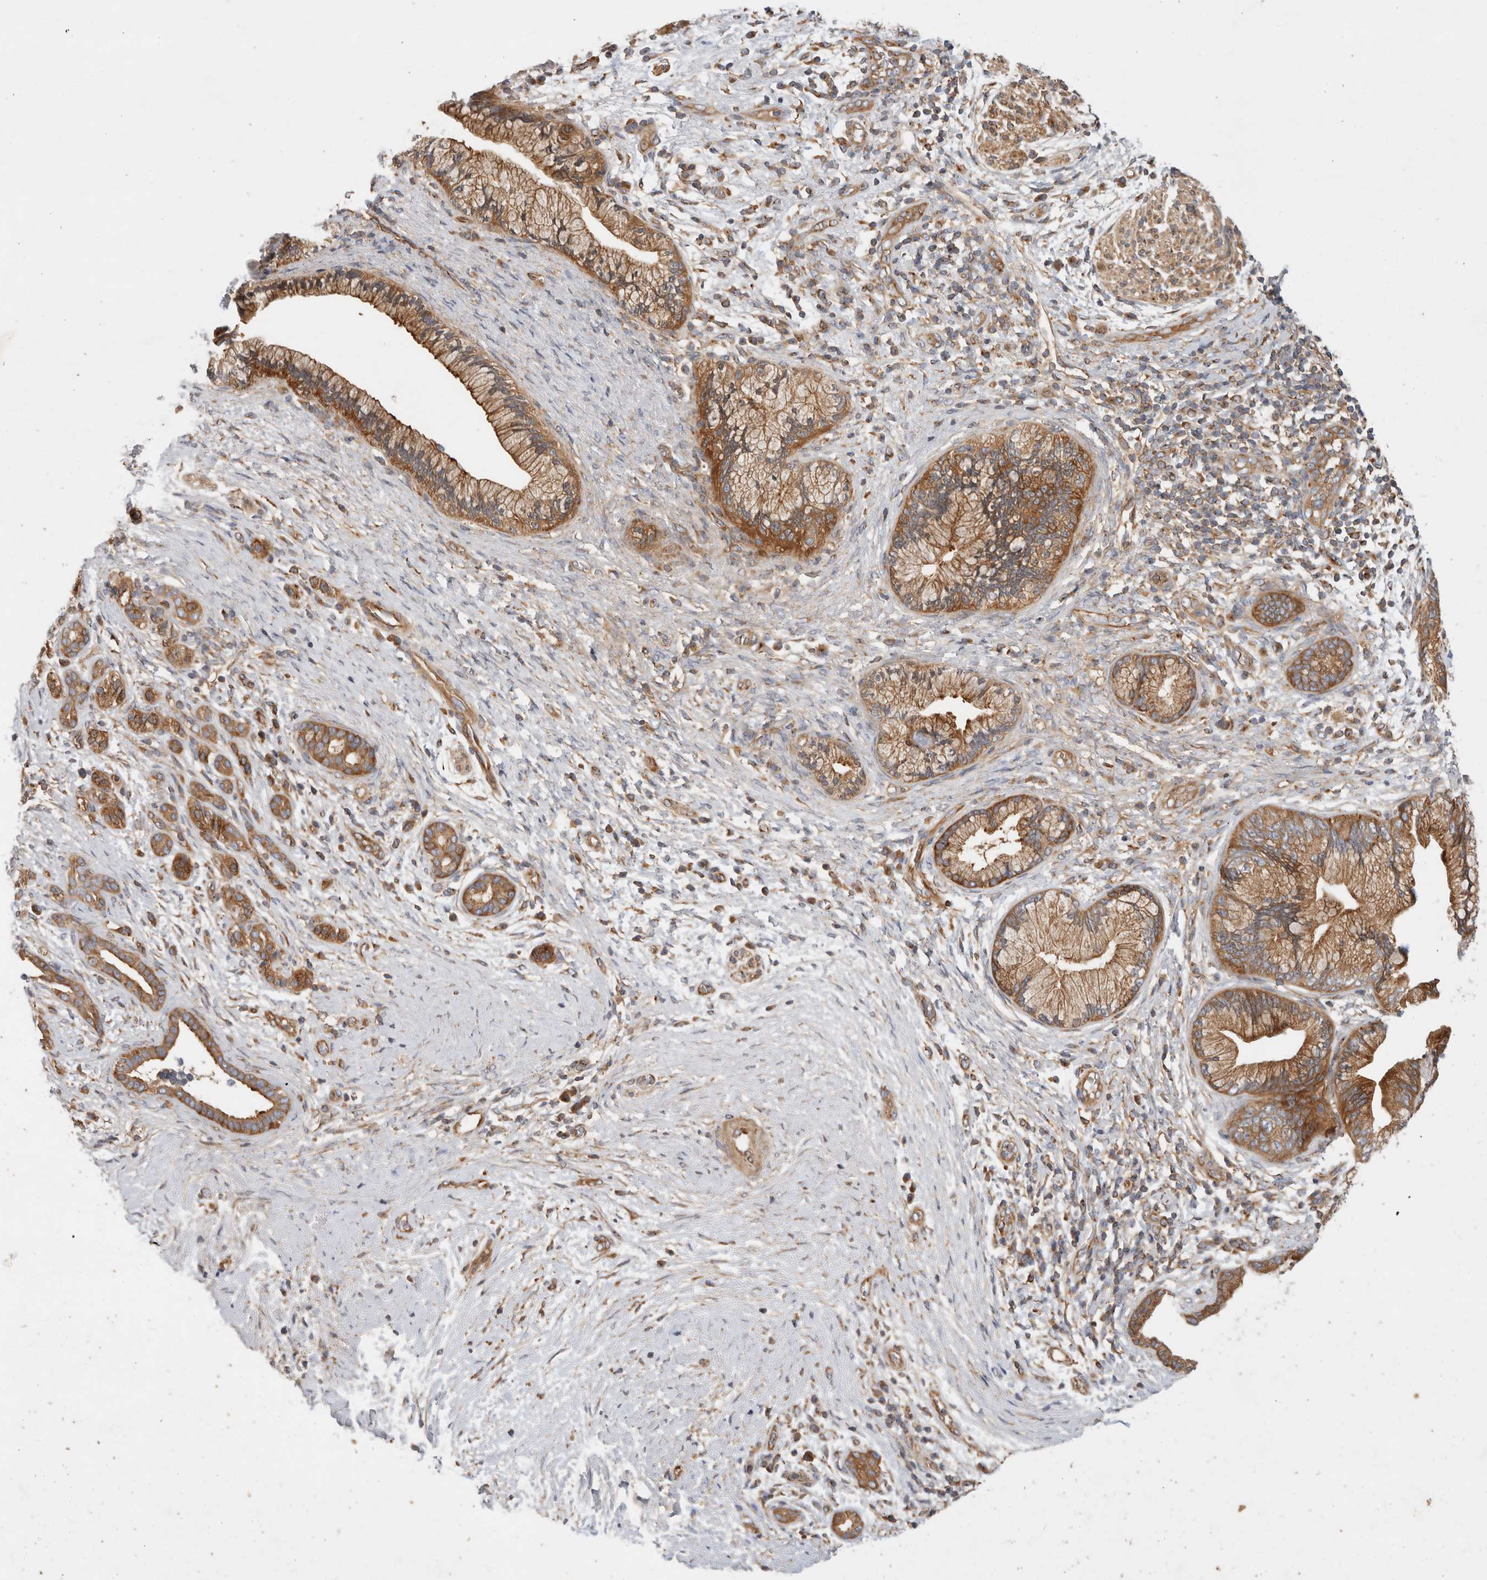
{"staining": {"intensity": "moderate", "quantity": ">75%", "location": "cytoplasmic/membranous"}, "tissue": "pancreatic cancer", "cell_type": "Tumor cells", "image_type": "cancer", "snomed": [{"axis": "morphology", "description": "Adenocarcinoma, NOS"}, {"axis": "topography", "description": "Pancreas"}], "caption": "Immunohistochemical staining of pancreatic cancer reveals medium levels of moderate cytoplasmic/membranous protein staining in about >75% of tumor cells.", "gene": "GPR150", "patient": {"sex": "male", "age": 59}}